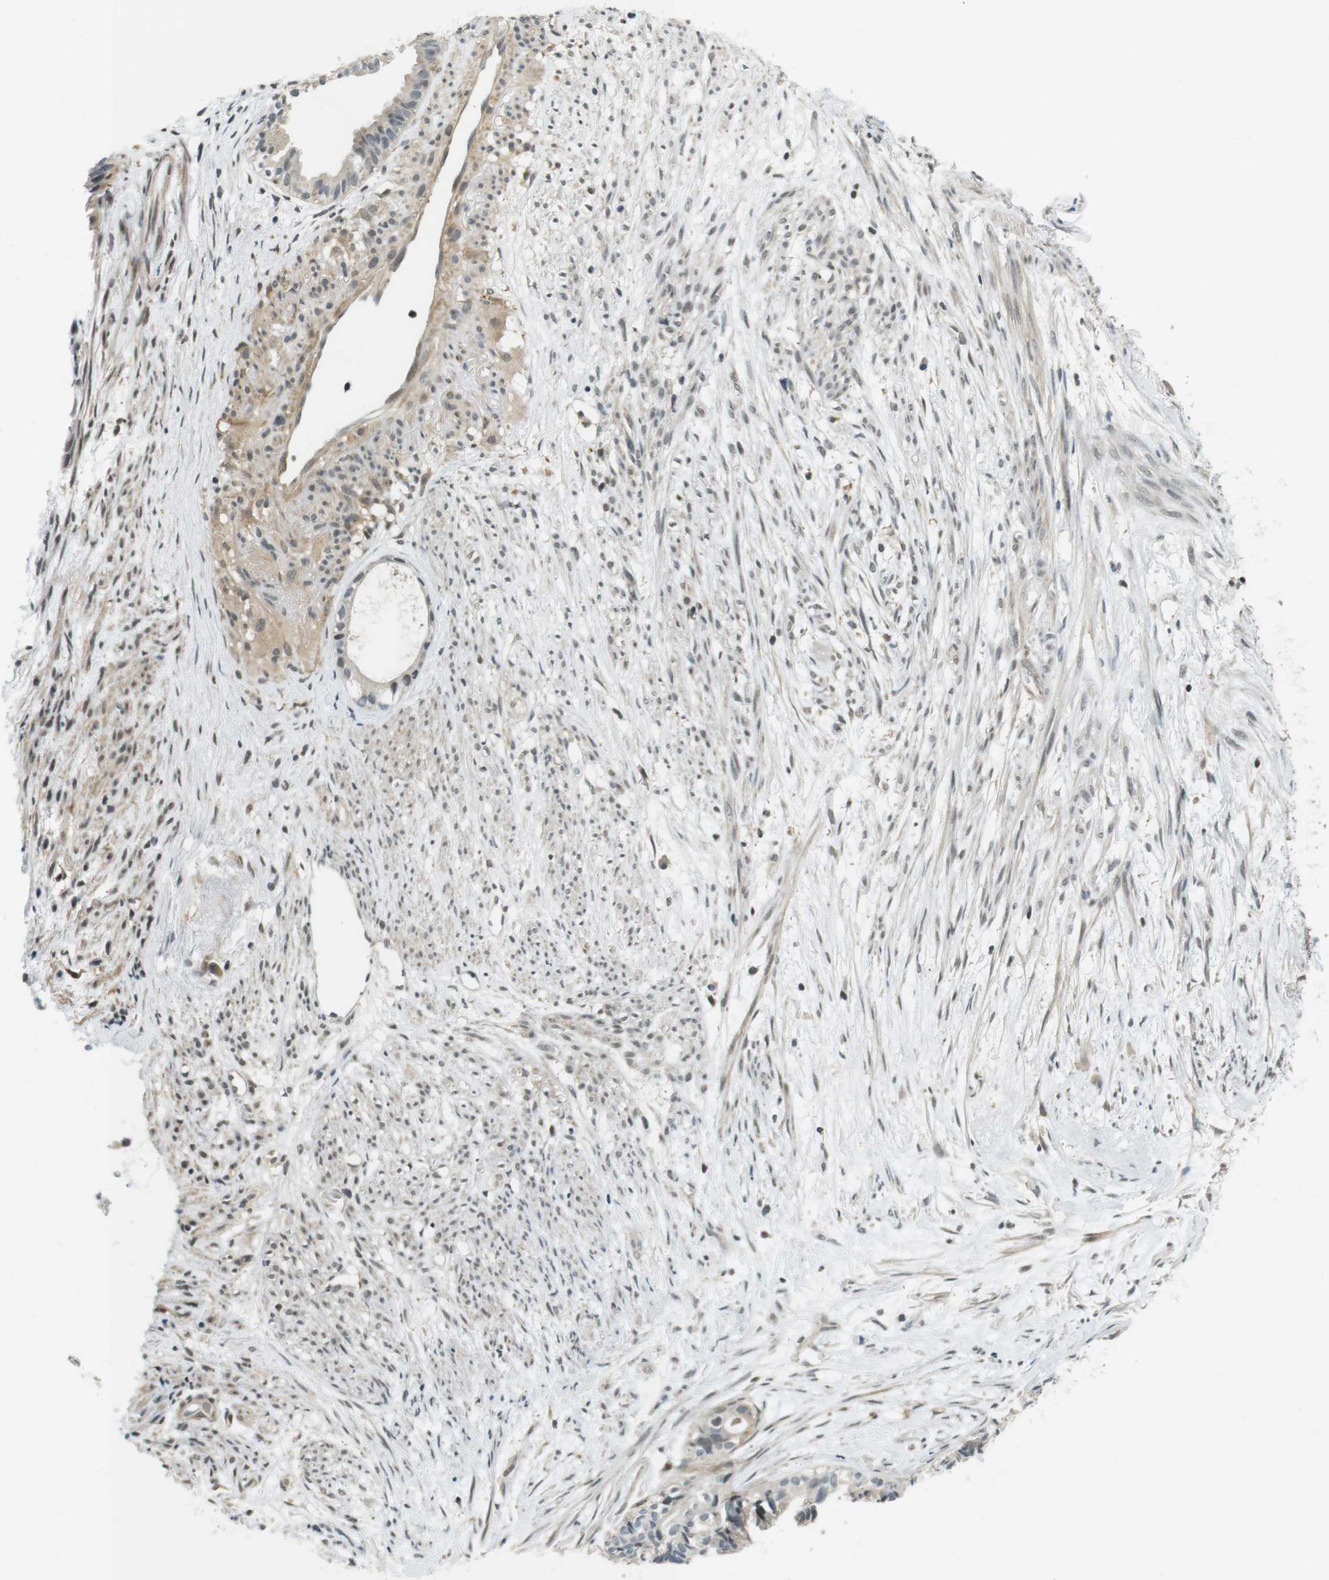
{"staining": {"intensity": "moderate", "quantity": "<25%", "location": "cytoplasmic/membranous"}, "tissue": "cervical cancer", "cell_type": "Tumor cells", "image_type": "cancer", "snomed": [{"axis": "morphology", "description": "Normal tissue, NOS"}, {"axis": "morphology", "description": "Adenocarcinoma, NOS"}, {"axis": "topography", "description": "Cervix"}, {"axis": "topography", "description": "Endometrium"}], "caption": "There is low levels of moderate cytoplasmic/membranous positivity in tumor cells of cervical cancer, as demonstrated by immunohistochemical staining (brown color).", "gene": "BRD4", "patient": {"sex": "female", "age": 86}}